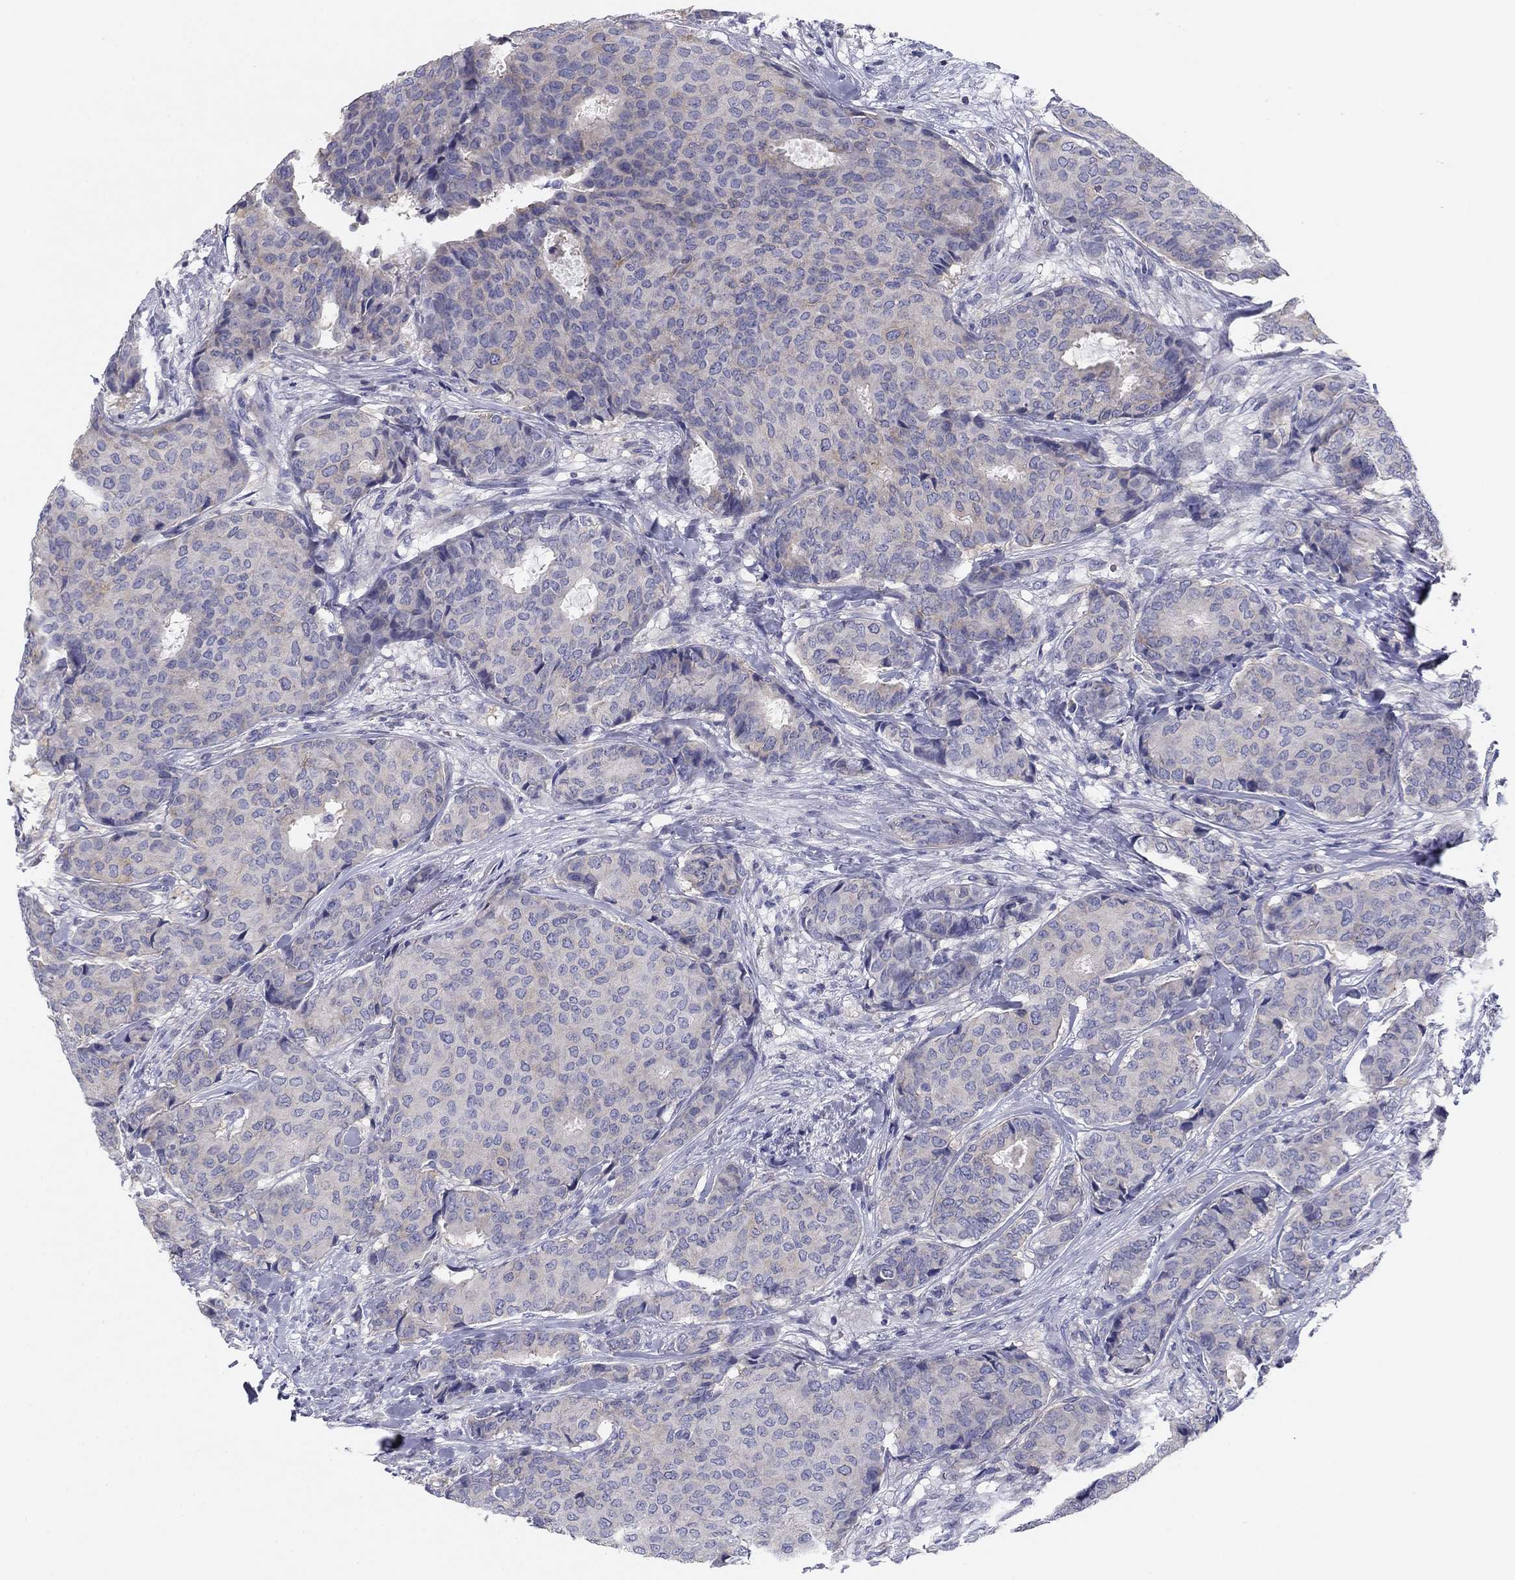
{"staining": {"intensity": "weak", "quantity": "<25%", "location": "cytoplasmic/membranous"}, "tissue": "breast cancer", "cell_type": "Tumor cells", "image_type": "cancer", "snomed": [{"axis": "morphology", "description": "Duct carcinoma"}, {"axis": "topography", "description": "Breast"}], "caption": "Protein analysis of breast cancer exhibits no significant expression in tumor cells.", "gene": "SEPTIN3", "patient": {"sex": "female", "age": 75}}